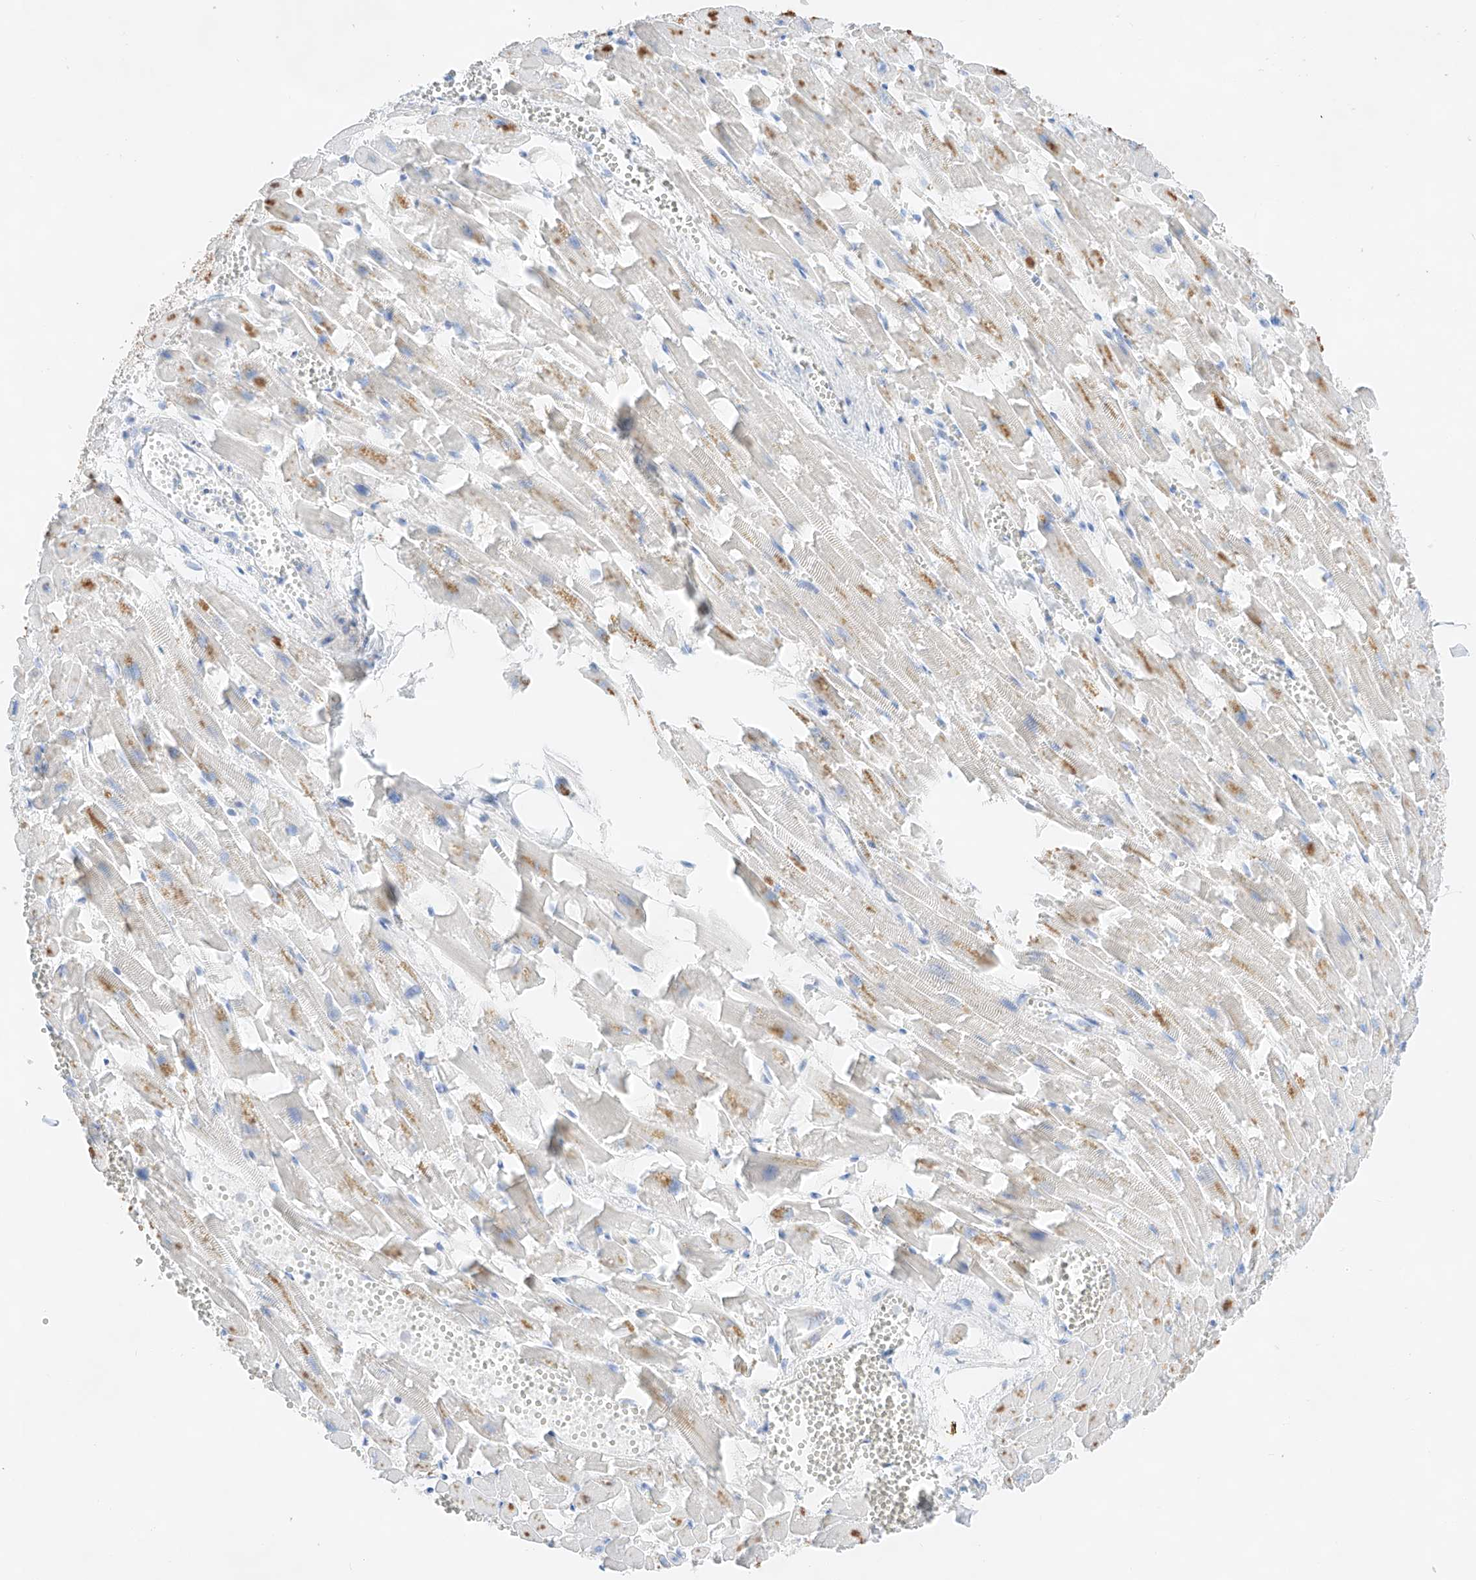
{"staining": {"intensity": "moderate", "quantity": "25%-75%", "location": "cytoplasmic/membranous,nuclear"}, "tissue": "heart muscle", "cell_type": "Cardiomyocytes", "image_type": "normal", "snomed": [{"axis": "morphology", "description": "Normal tissue, NOS"}, {"axis": "topography", "description": "Heart"}], "caption": "This image exhibits IHC staining of unremarkable heart muscle, with medium moderate cytoplasmic/membranous,nuclear positivity in about 25%-75% of cardiomyocytes.", "gene": "NT5C3B", "patient": {"sex": "female", "age": 64}}